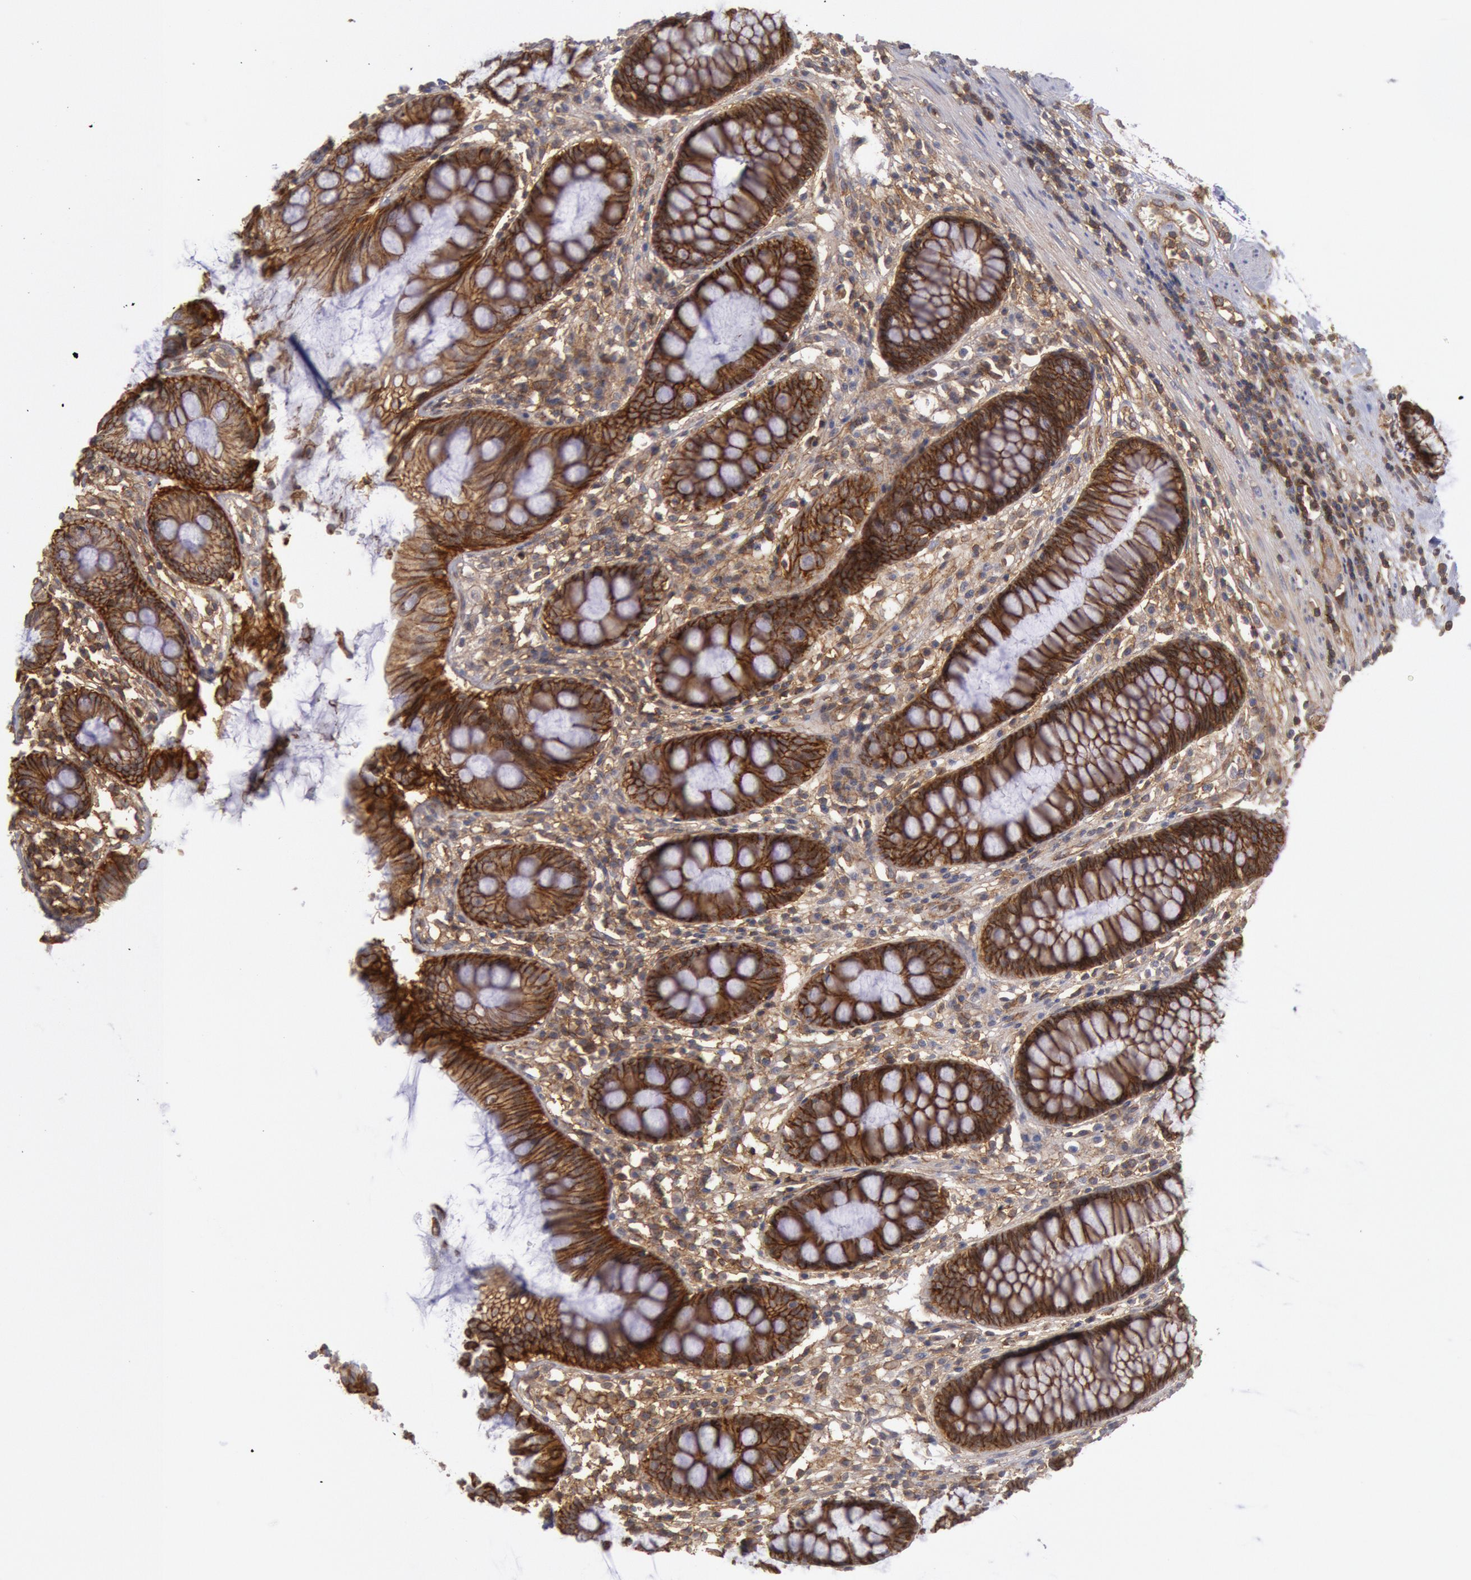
{"staining": {"intensity": "strong", "quantity": ">75%", "location": "cytoplasmic/membranous"}, "tissue": "rectum", "cell_type": "Glandular cells", "image_type": "normal", "snomed": [{"axis": "morphology", "description": "Normal tissue, NOS"}, {"axis": "topography", "description": "Rectum"}], "caption": "This micrograph exhibits immunohistochemistry (IHC) staining of unremarkable rectum, with high strong cytoplasmic/membranous positivity in approximately >75% of glandular cells.", "gene": "STX4", "patient": {"sex": "female", "age": 66}}